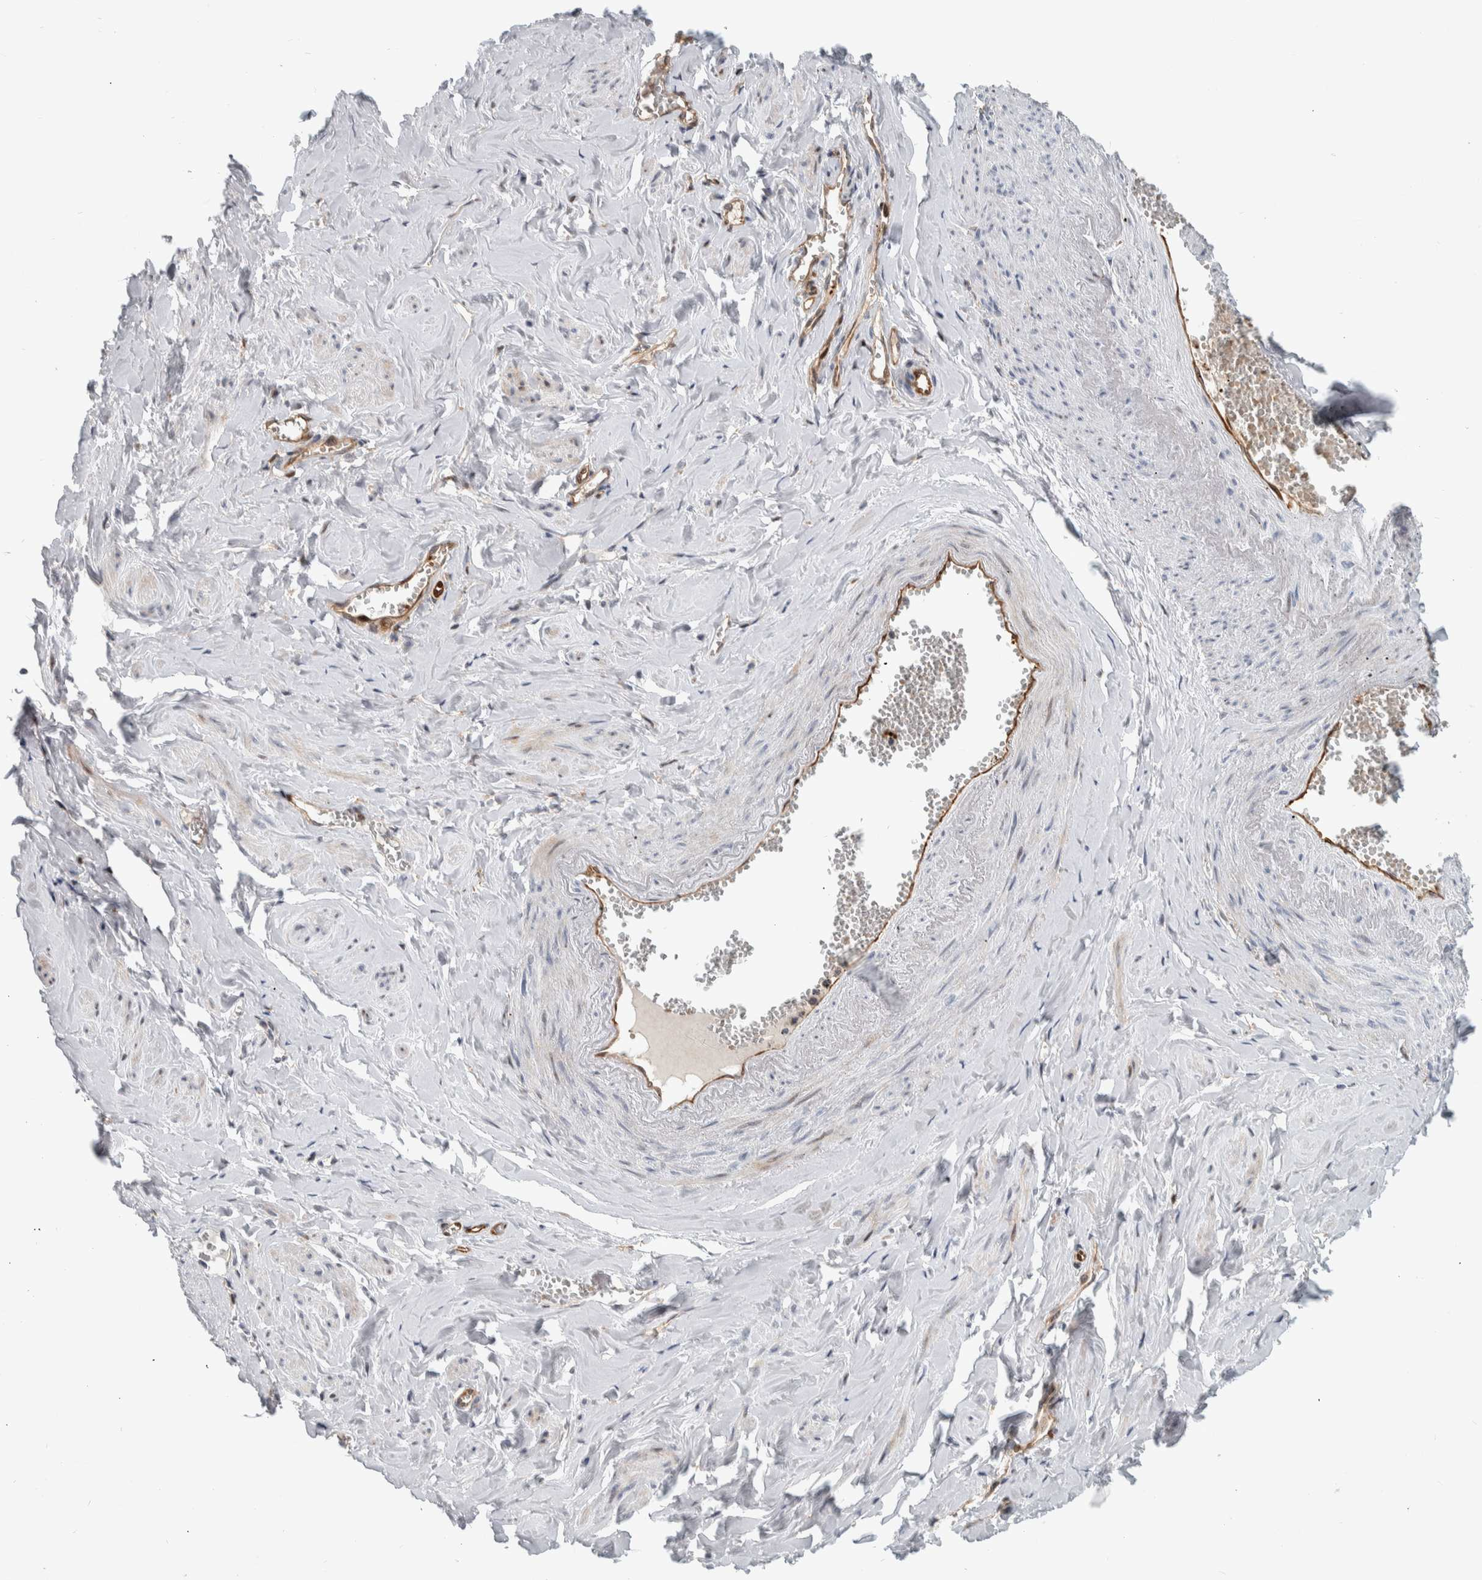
{"staining": {"intensity": "negative", "quantity": "none", "location": "none"}, "tissue": "adipose tissue", "cell_type": "Adipocytes", "image_type": "normal", "snomed": [{"axis": "morphology", "description": "Normal tissue, NOS"}, {"axis": "topography", "description": "Vascular tissue"}, {"axis": "topography", "description": "Fallopian tube"}, {"axis": "topography", "description": "Ovary"}], "caption": "Protein analysis of unremarkable adipose tissue exhibits no significant expression in adipocytes.", "gene": "MSL1", "patient": {"sex": "female", "age": 67}}